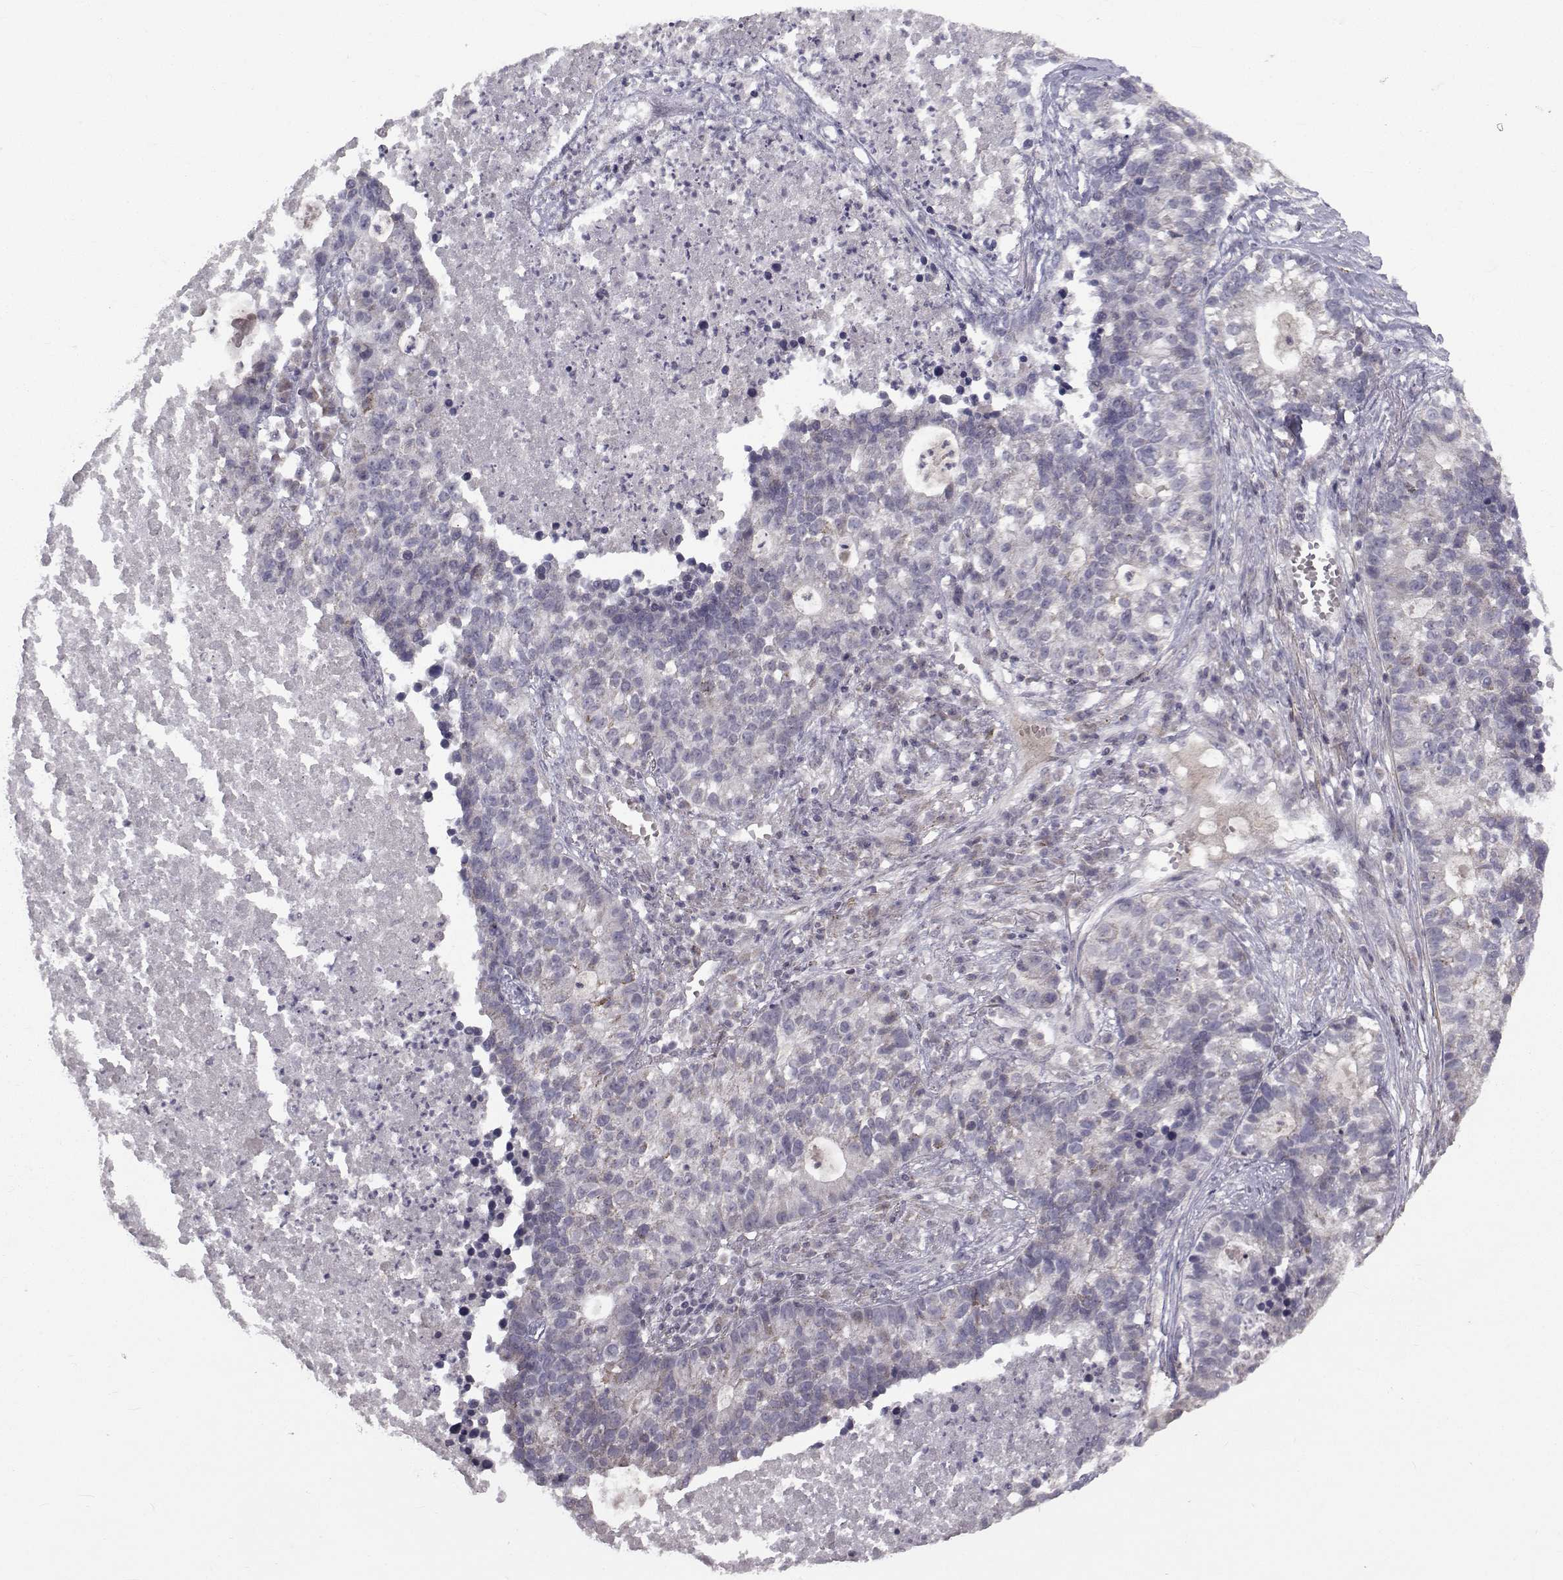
{"staining": {"intensity": "negative", "quantity": "none", "location": "none"}, "tissue": "lung cancer", "cell_type": "Tumor cells", "image_type": "cancer", "snomed": [{"axis": "morphology", "description": "Adenocarcinoma, NOS"}, {"axis": "topography", "description": "Lung"}], "caption": "Human lung cancer stained for a protein using IHC reveals no positivity in tumor cells.", "gene": "FDXR", "patient": {"sex": "male", "age": 57}}